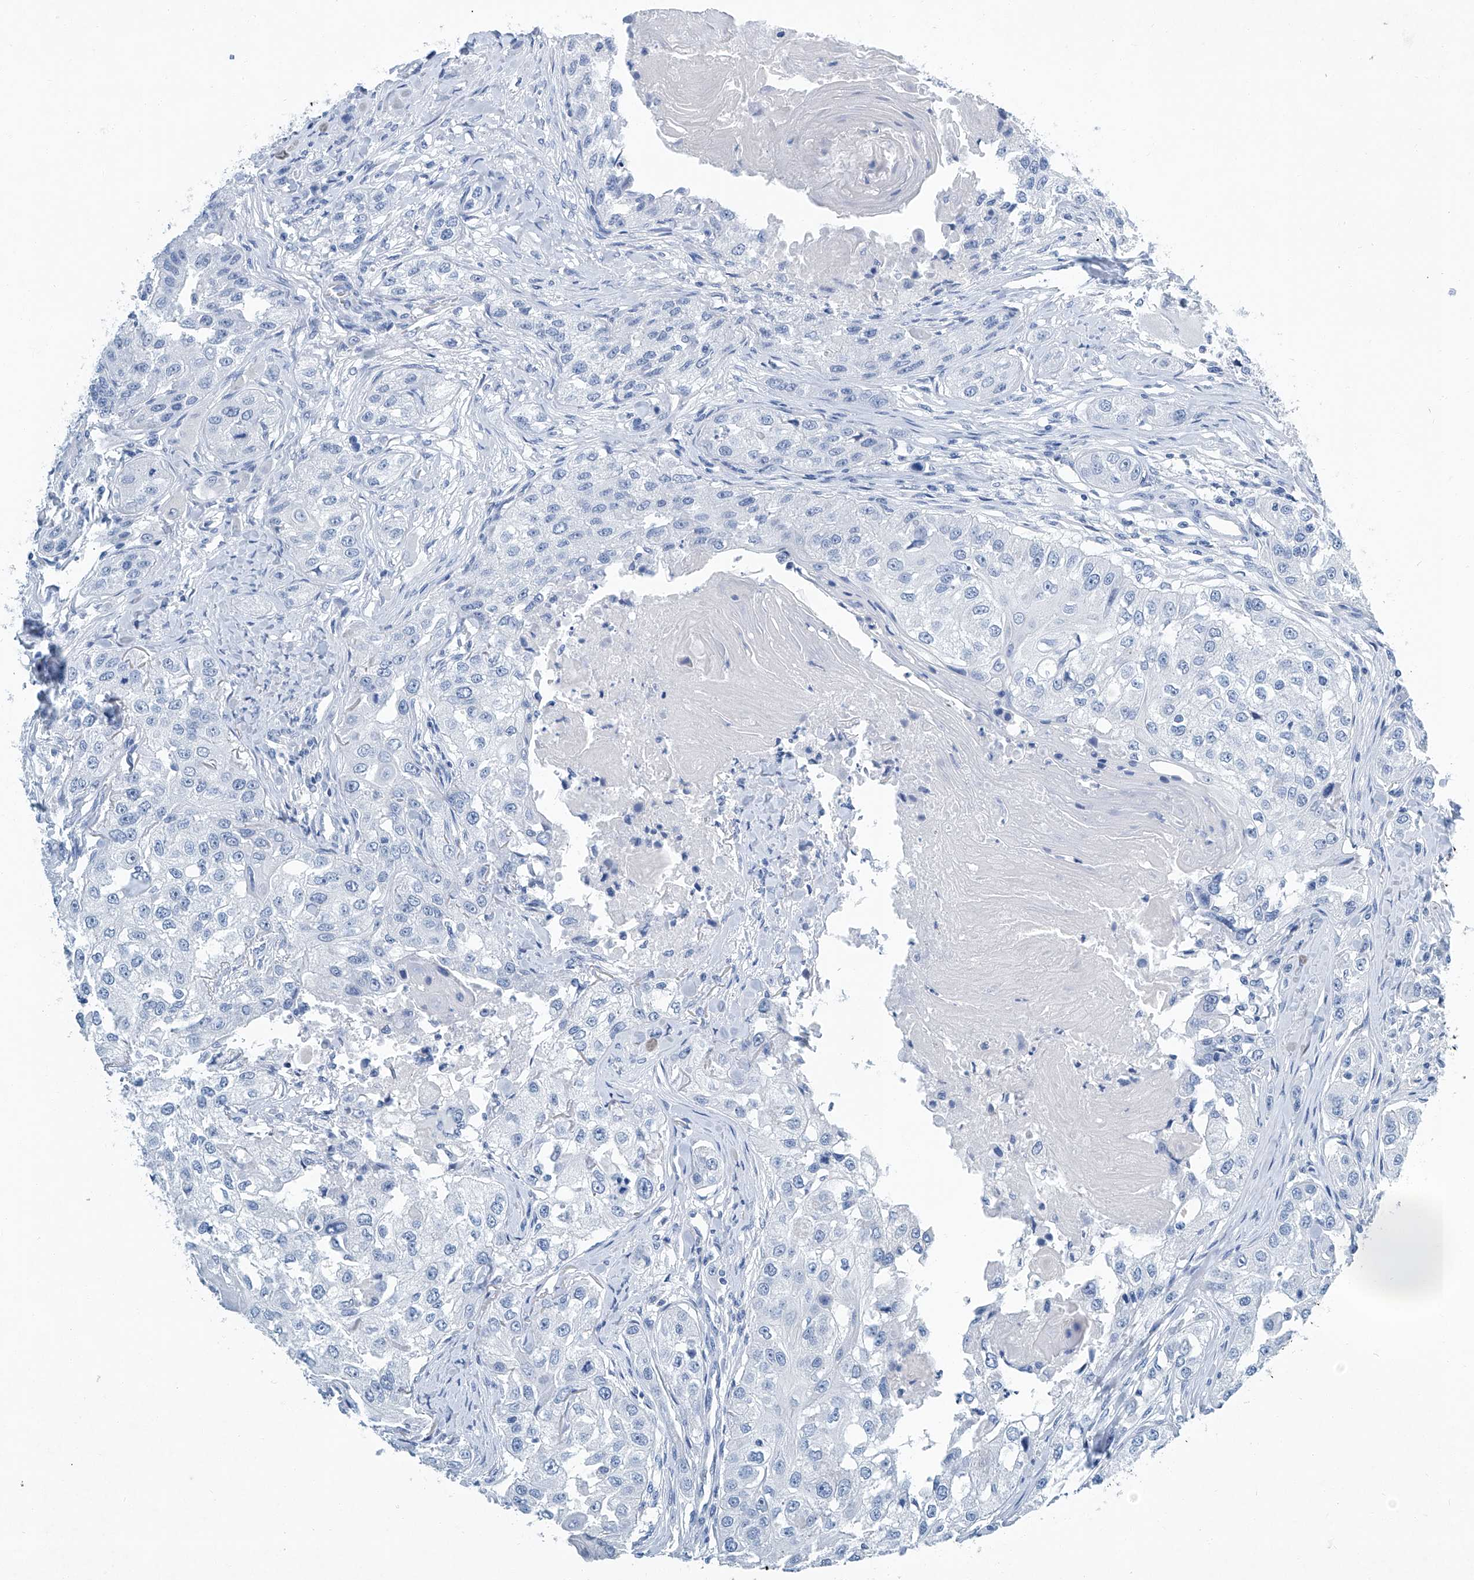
{"staining": {"intensity": "negative", "quantity": "none", "location": "none"}, "tissue": "head and neck cancer", "cell_type": "Tumor cells", "image_type": "cancer", "snomed": [{"axis": "morphology", "description": "Normal tissue, NOS"}, {"axis": "morphology", "description": "Squamous cell carcinoma, NOS"}, {"axis": "topography", "description": "Skeletal muscle"}, {"axis": "topography", "description": "Head-Neck"}], "caption": "High power microscopy micrograph of an immunohistochemistry histopathology image of head and neck cancer (squamous cell carcinoma), revealing no significant staining in tumor cells. (DAB immunohistochemistry, high magnification).", "gene": "CYP2A7", "patient": {"sex": "male", "age": 51}}